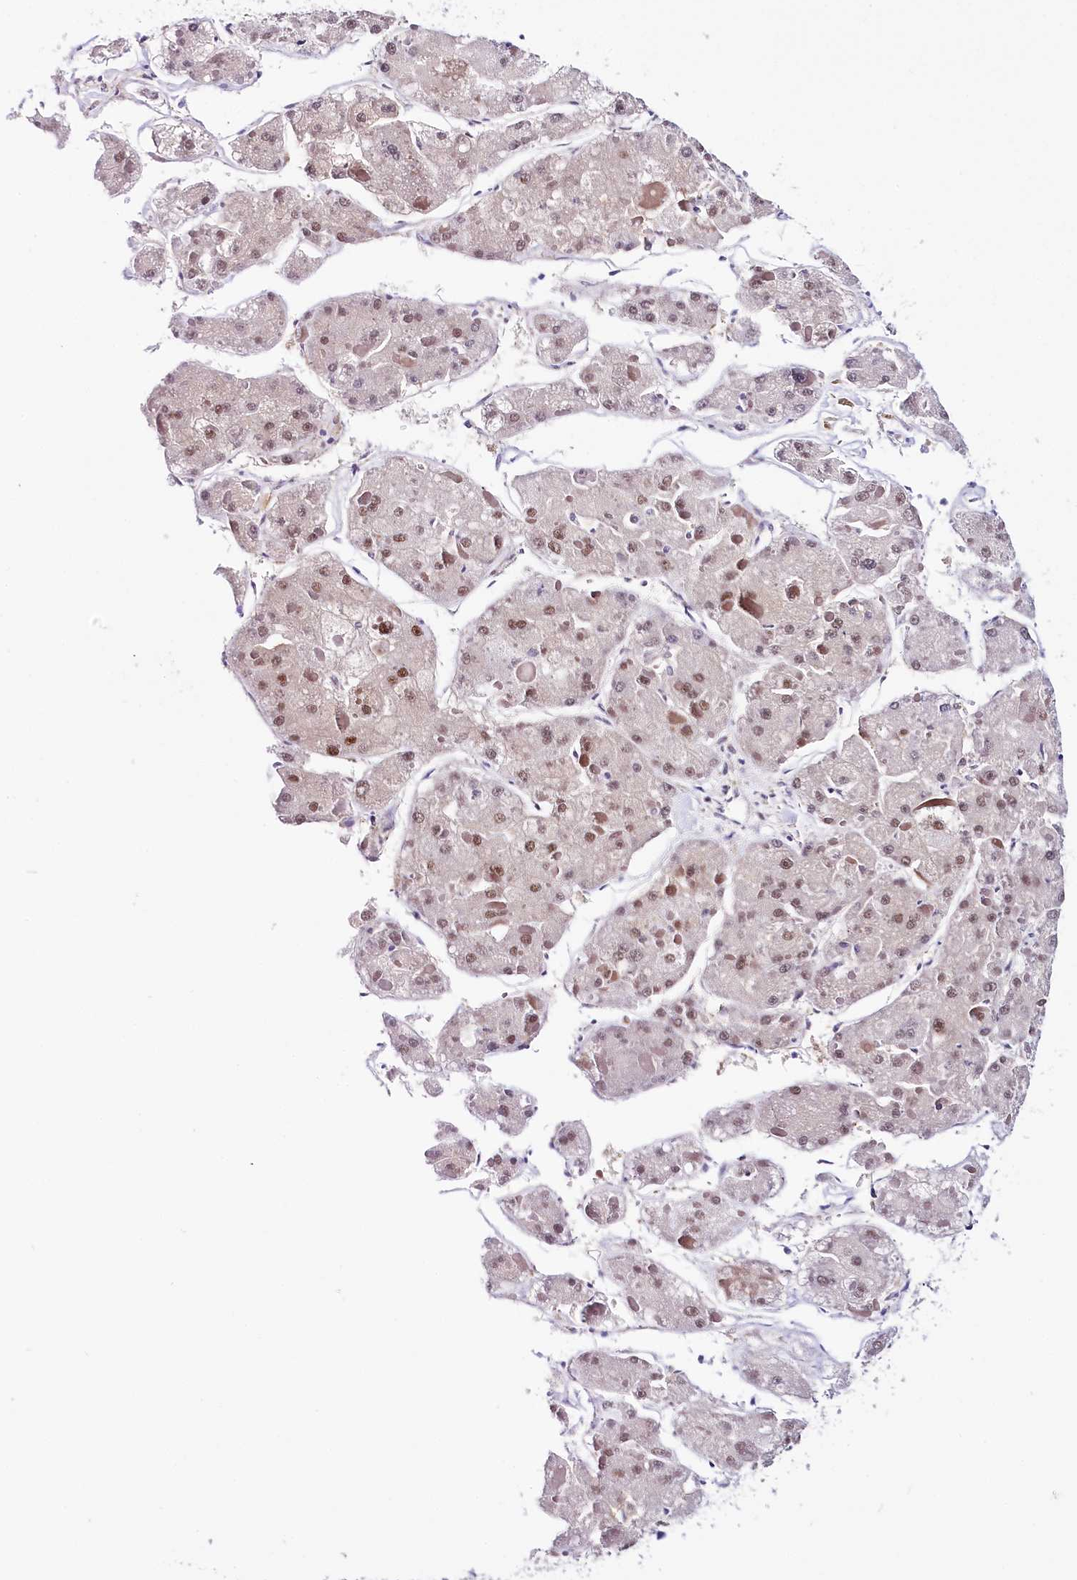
{"staining": {"intensity": "moderate", "quantity": "25%-75%", "location": "nuclear"}, "tissue": "liver cancer", "cell_type": "Tumor cells", "image_type": "cancer", "snomed": [{"axis": "morphology", "description": "Carcinoma, Hepatocellular, NOS"}, {"axis": "topography", "description": "Liver"}], "caption": "Human liver cancer (hepatocellular carcinoma) stained with a protein marker shows moderate staining in tumor cells.", "gene": "PPP2R5B", "patient": {"sex": "female", "age": 73}}